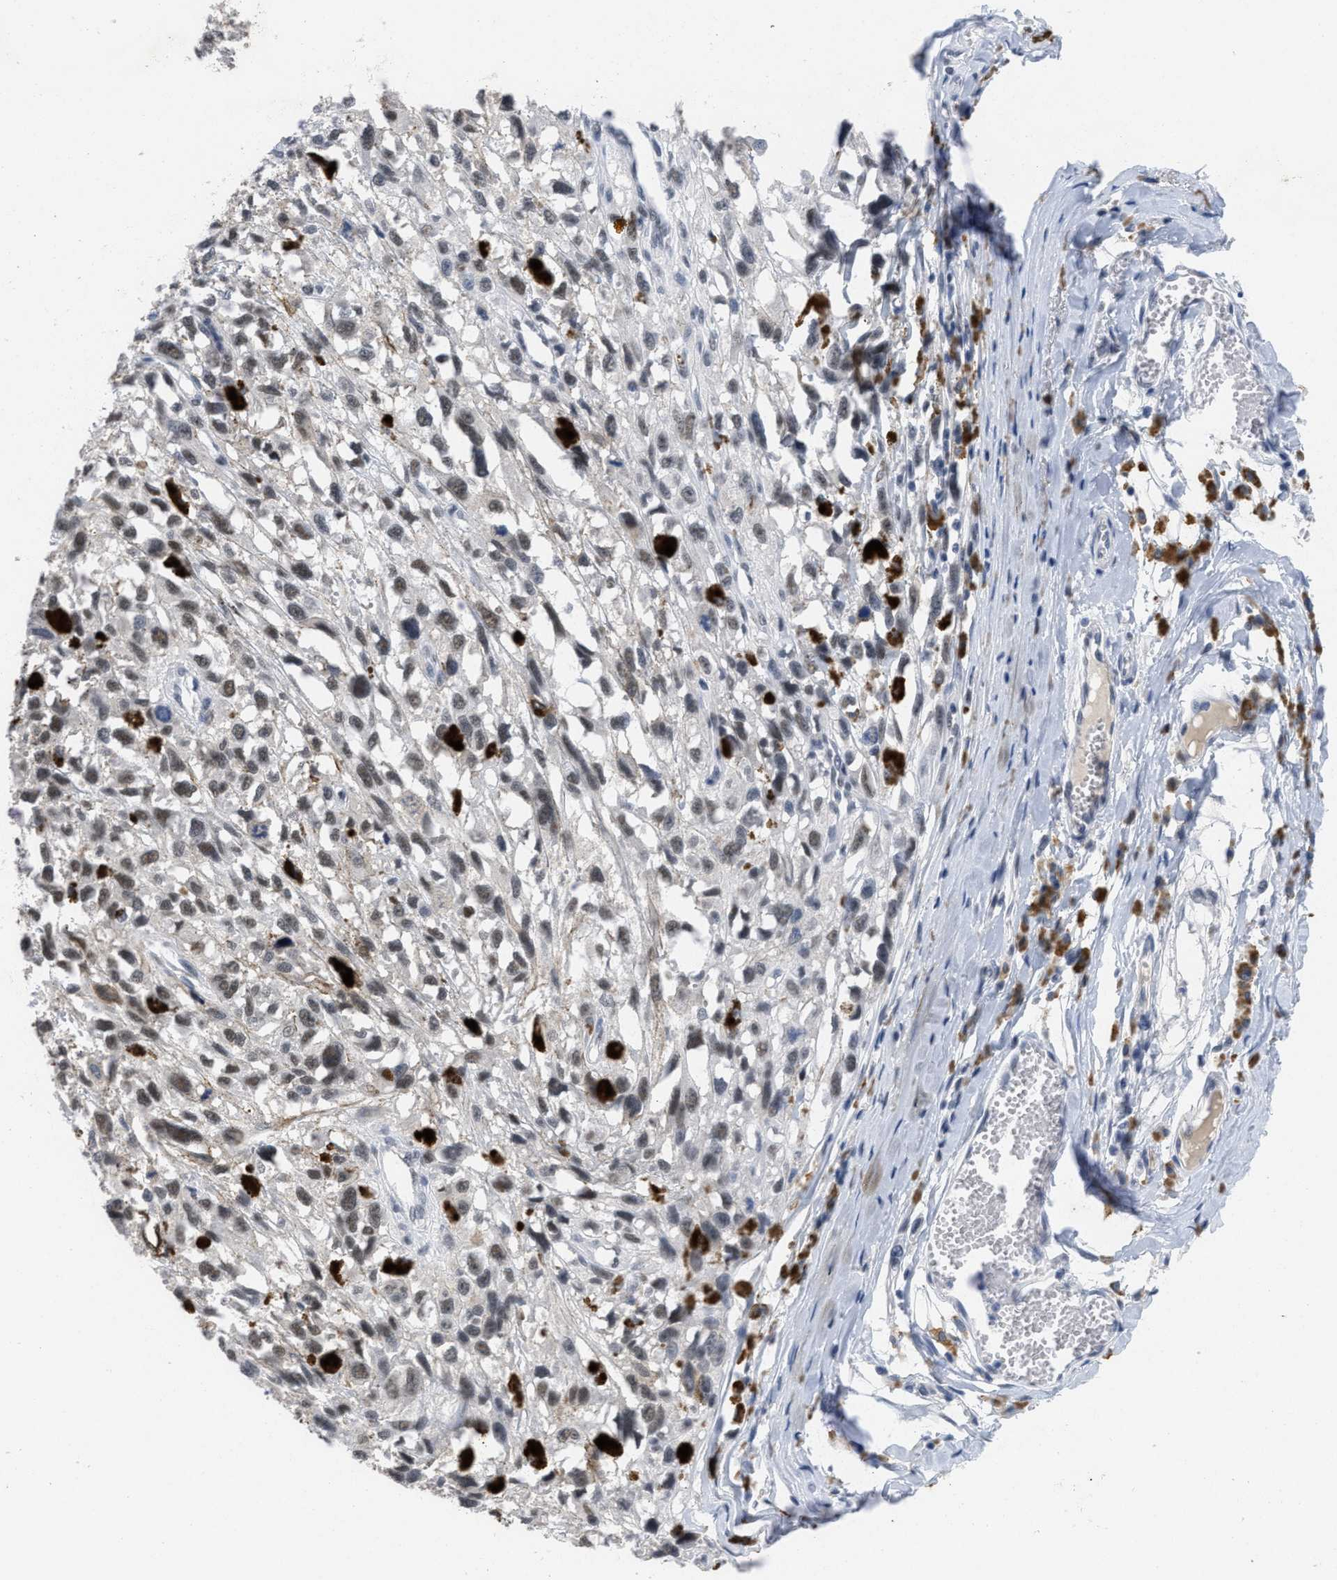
{"staining": {"intensity": "weak", "quantity": ">75%", "location": "nuclear"}, "tissue": "melanoma", "cell_type": "Tumor cells", "image_type": "cancer", "snomed": [{"axis": "morphology", "description": "Malignant melanoma, Metastatic site"}, {"axis": "topography", "description": "Lymph node"}], "caption": "Brown immunohistochemical staining in human melanoma demonstrates weak nuclear staining in approximately >75% of tumor cells.", "gene": "GGNBP2", "patient": {"sex": "male", "age": 59}}